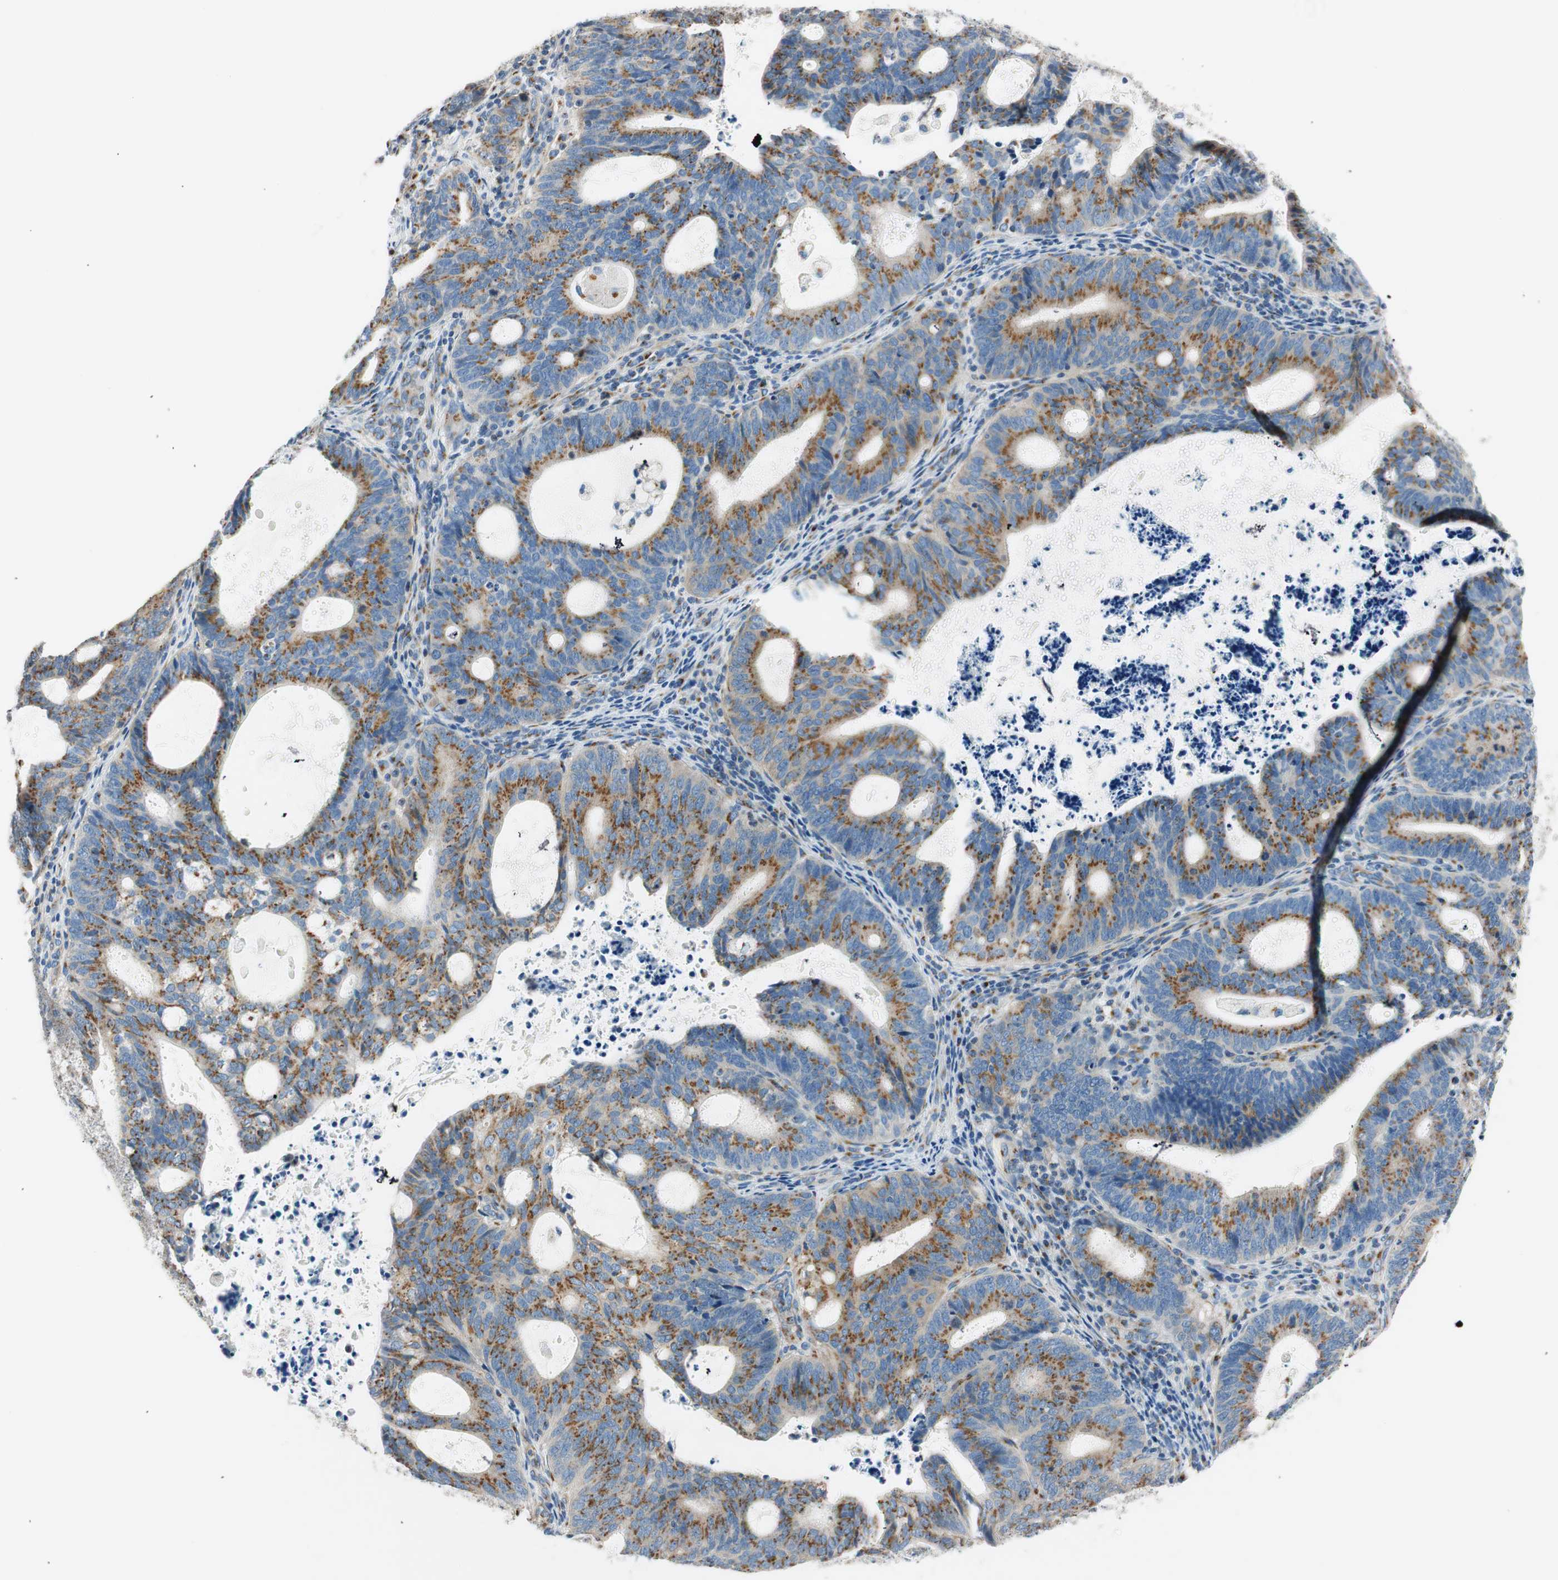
{"staining": {"intensity": "strong", "quantity": ">75%", "location": "cytoplasmic/membranous"}, "tissue": "endometrial cancer", "cell_type": "Tumor cells", "image_type": "cancer", "snomed": [{"axis": "morphology", "description": "Adenocarcinoma, NOS"}, {"axis": "topography", "description": "Uterus"}], "caption": "A micrograph of endometrial cancer stained for a protein exhibits strong cytoplasmic/membranous brown staining in tumor cells. The staining was performed using DAB (3,3'-diaminobenzidine) to visualize the protein expression in brown, while the nuclei were stained in blue with hematoxylin (Magnification: 20x).", "gene": "TMF1", "patient": {"sex": "female", "age": 83}}